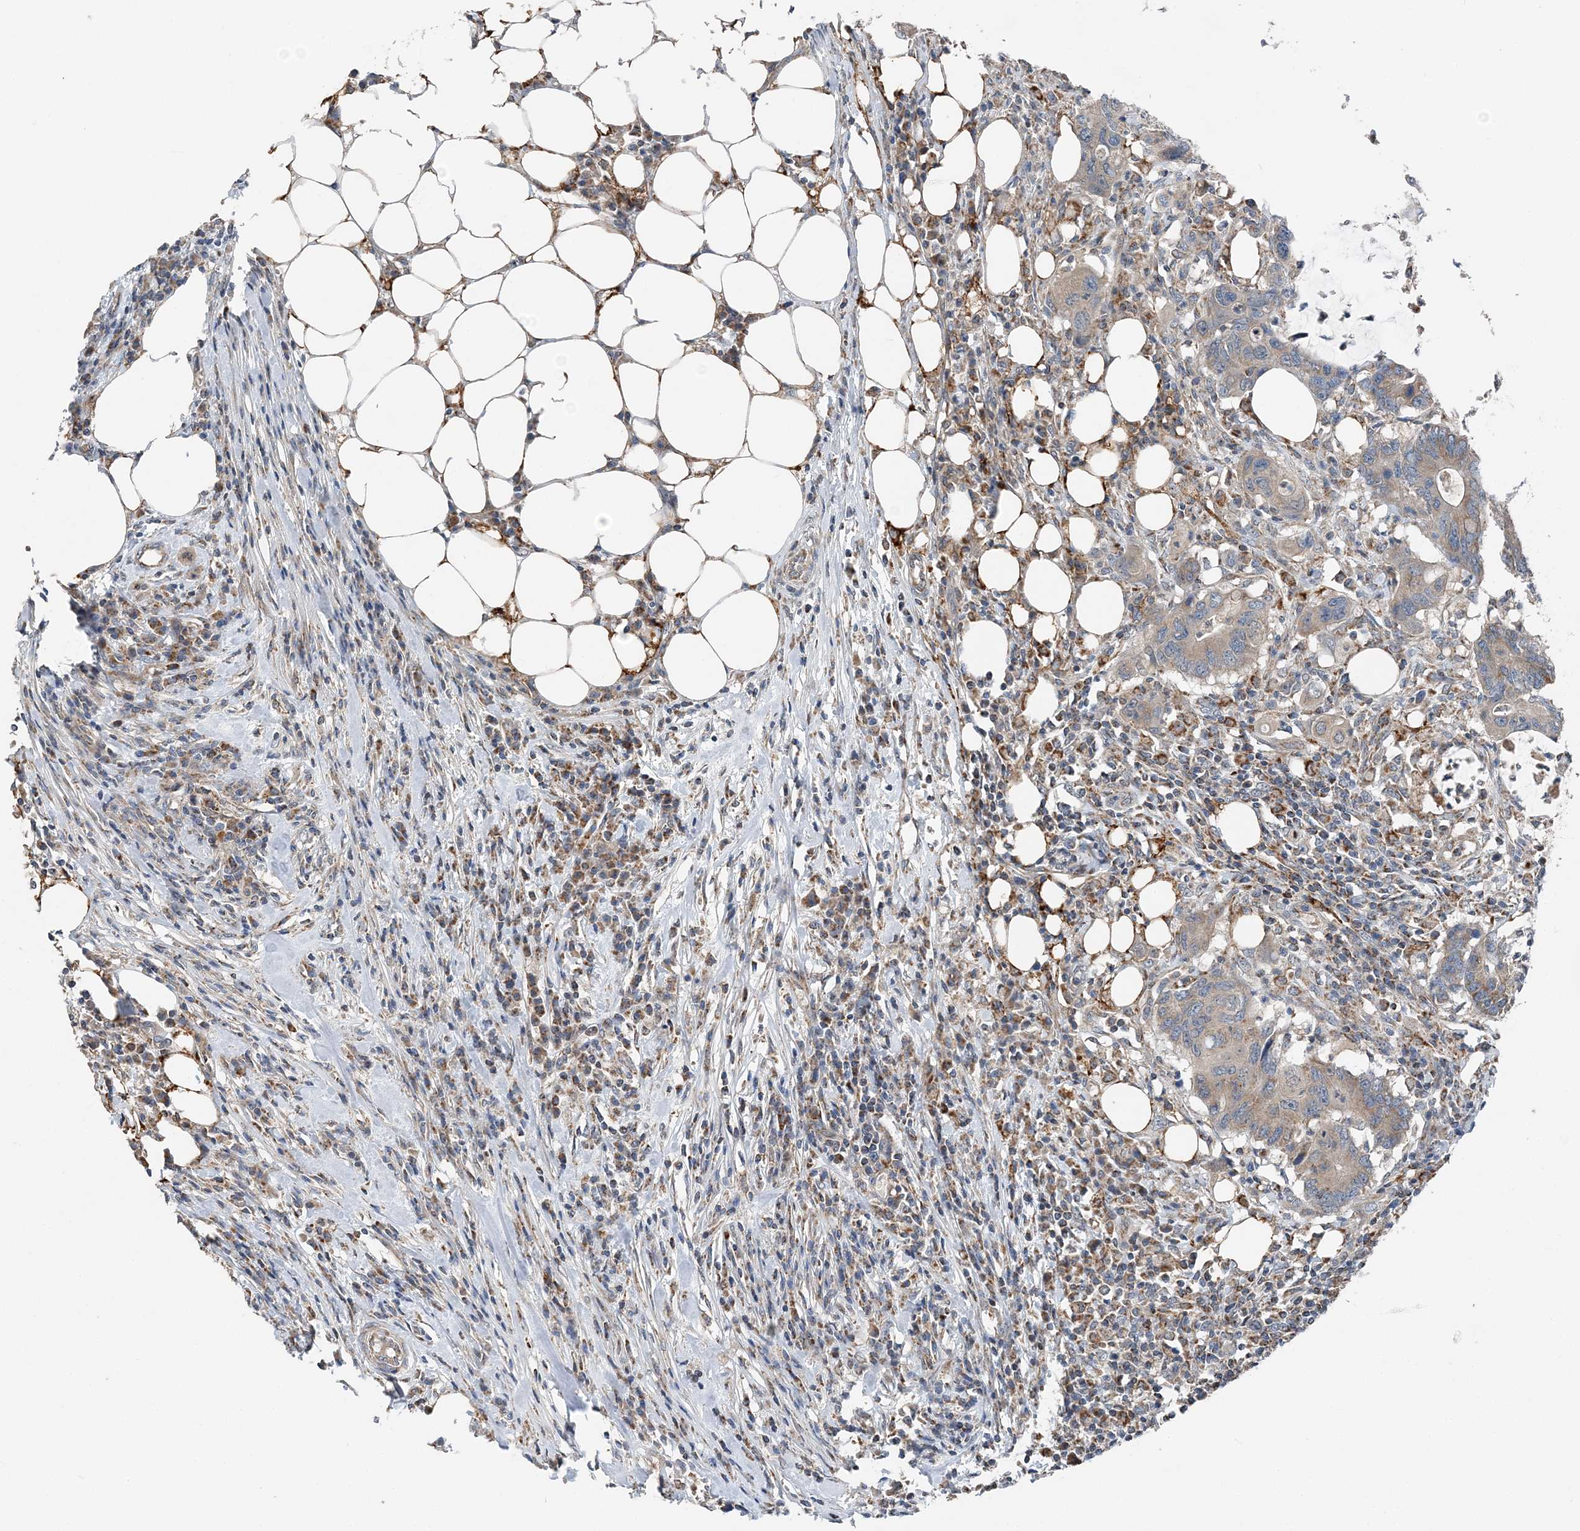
{"staining": {"intensity": "weak", "quantity": "25%-75%", "location": "cytoplasmic/membranous"}, "tissue": "colorectal cancer", "cell_type": "Tumor cells", "image_type": "cancer", "snomed": [{"axis": "morphology", "description": "Adenocarcinoma, NOS"}, {"axis": "topography", "description": "Colon"}], "caption": "IHC (DAB (3,3'-diaminobenzidine)) staining of colorectal adenocarcinoma shows weak cytoplasmic/membranous protein expression in approximately 25%-75% of tumor cells.", "gene": "SPRY2", "patient": {"sex": "male", "age": 71}}